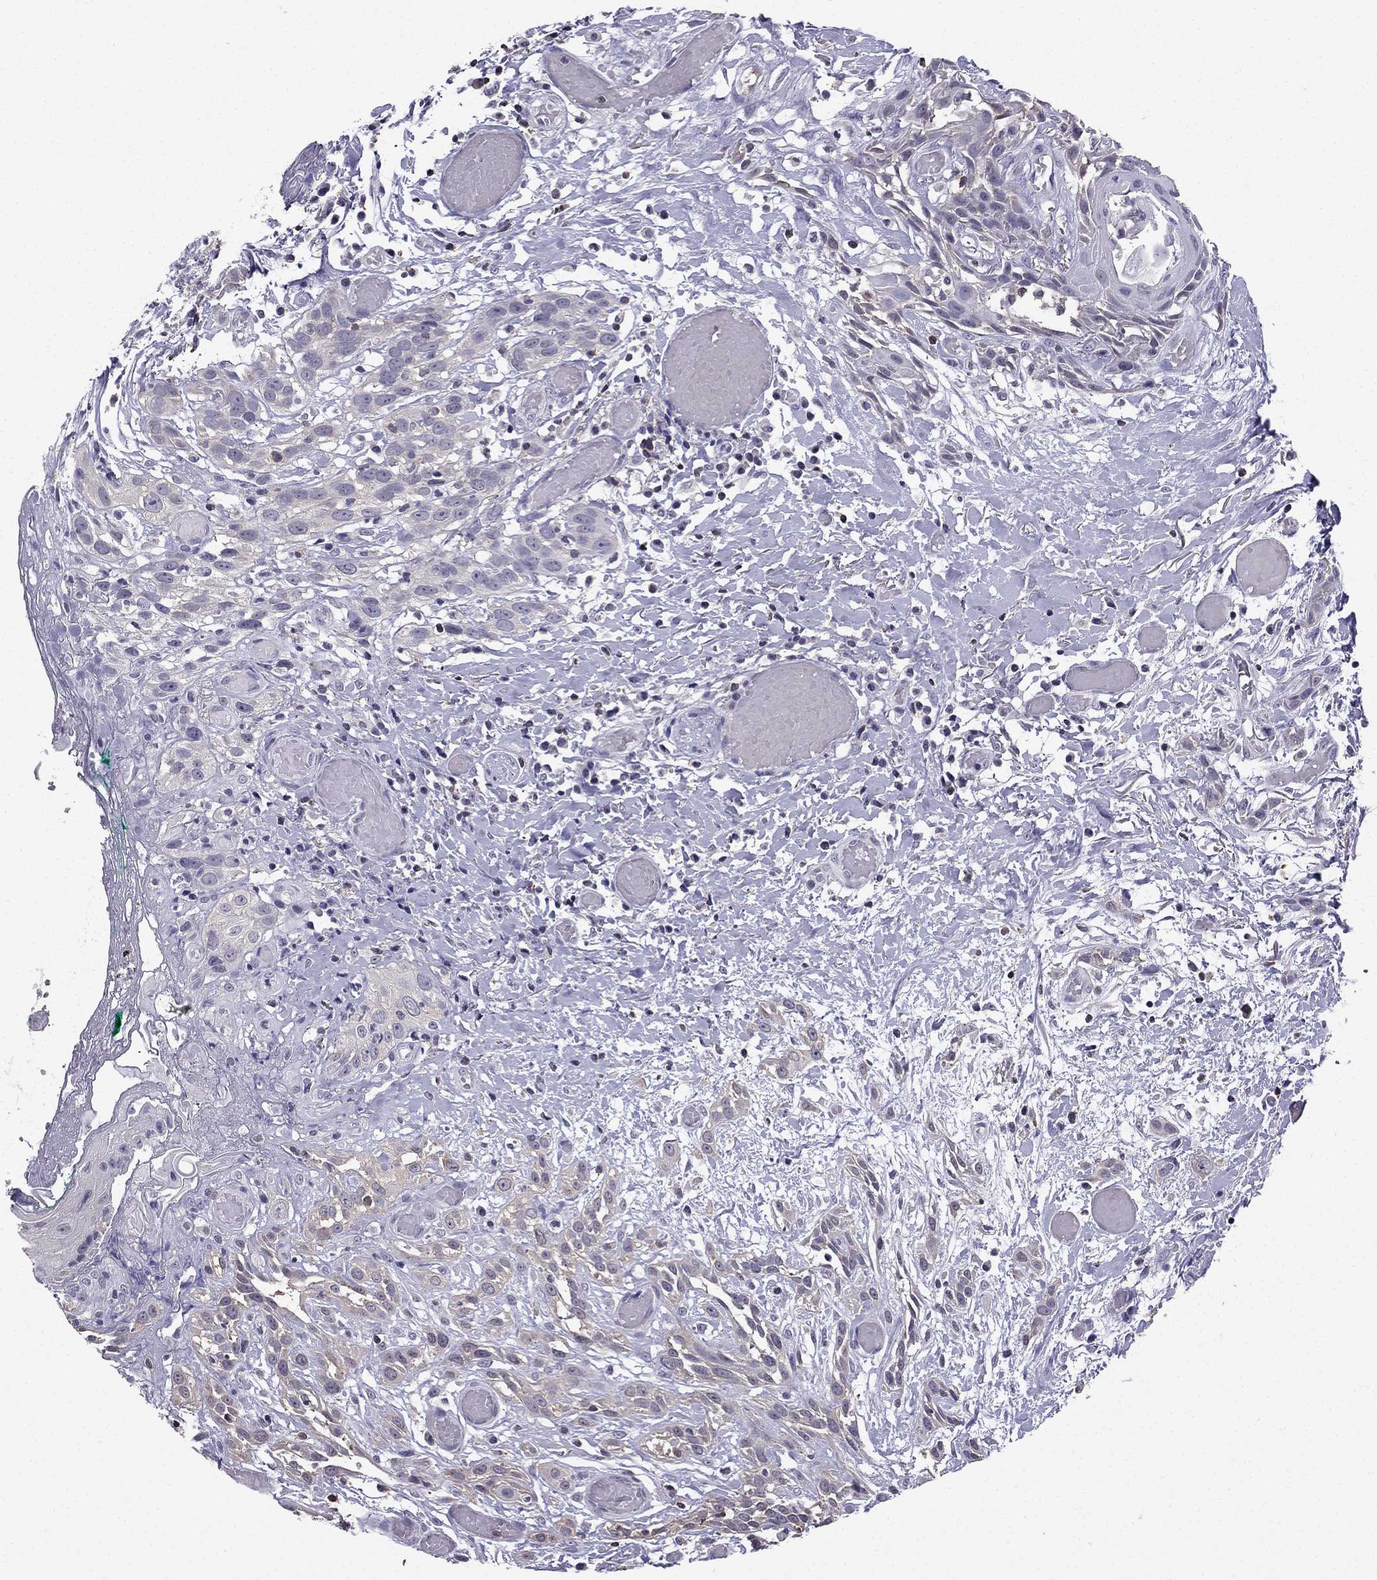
{"staining": {"intensity": "moderate", "quantity": "<25%", "location": "cytoplasmic/membranous"}, "tissue": "head and neck cancer", "cell_type": "Tumor cells", "image_type": "cancer", "snomed": [{"axis": "morphology", "description": "Normal tissue, NOS"}, {"axis": "morphology", "description": "Squamous cell carcinoma, NOS"}, {"axis": "topography", "description": "Oral tissue"}, {"axis": "topography", "description": "Salivary gland"}, {"axis": "topography", "description": "Head-Neck"}], "caption": "Protein staining of head and neck cancer tissue displays moderate cytoplasmic/membranous staining in about <25% of tumor cells.", "gene": "CCK", "patient": {"sex": "female", "age": 62}}